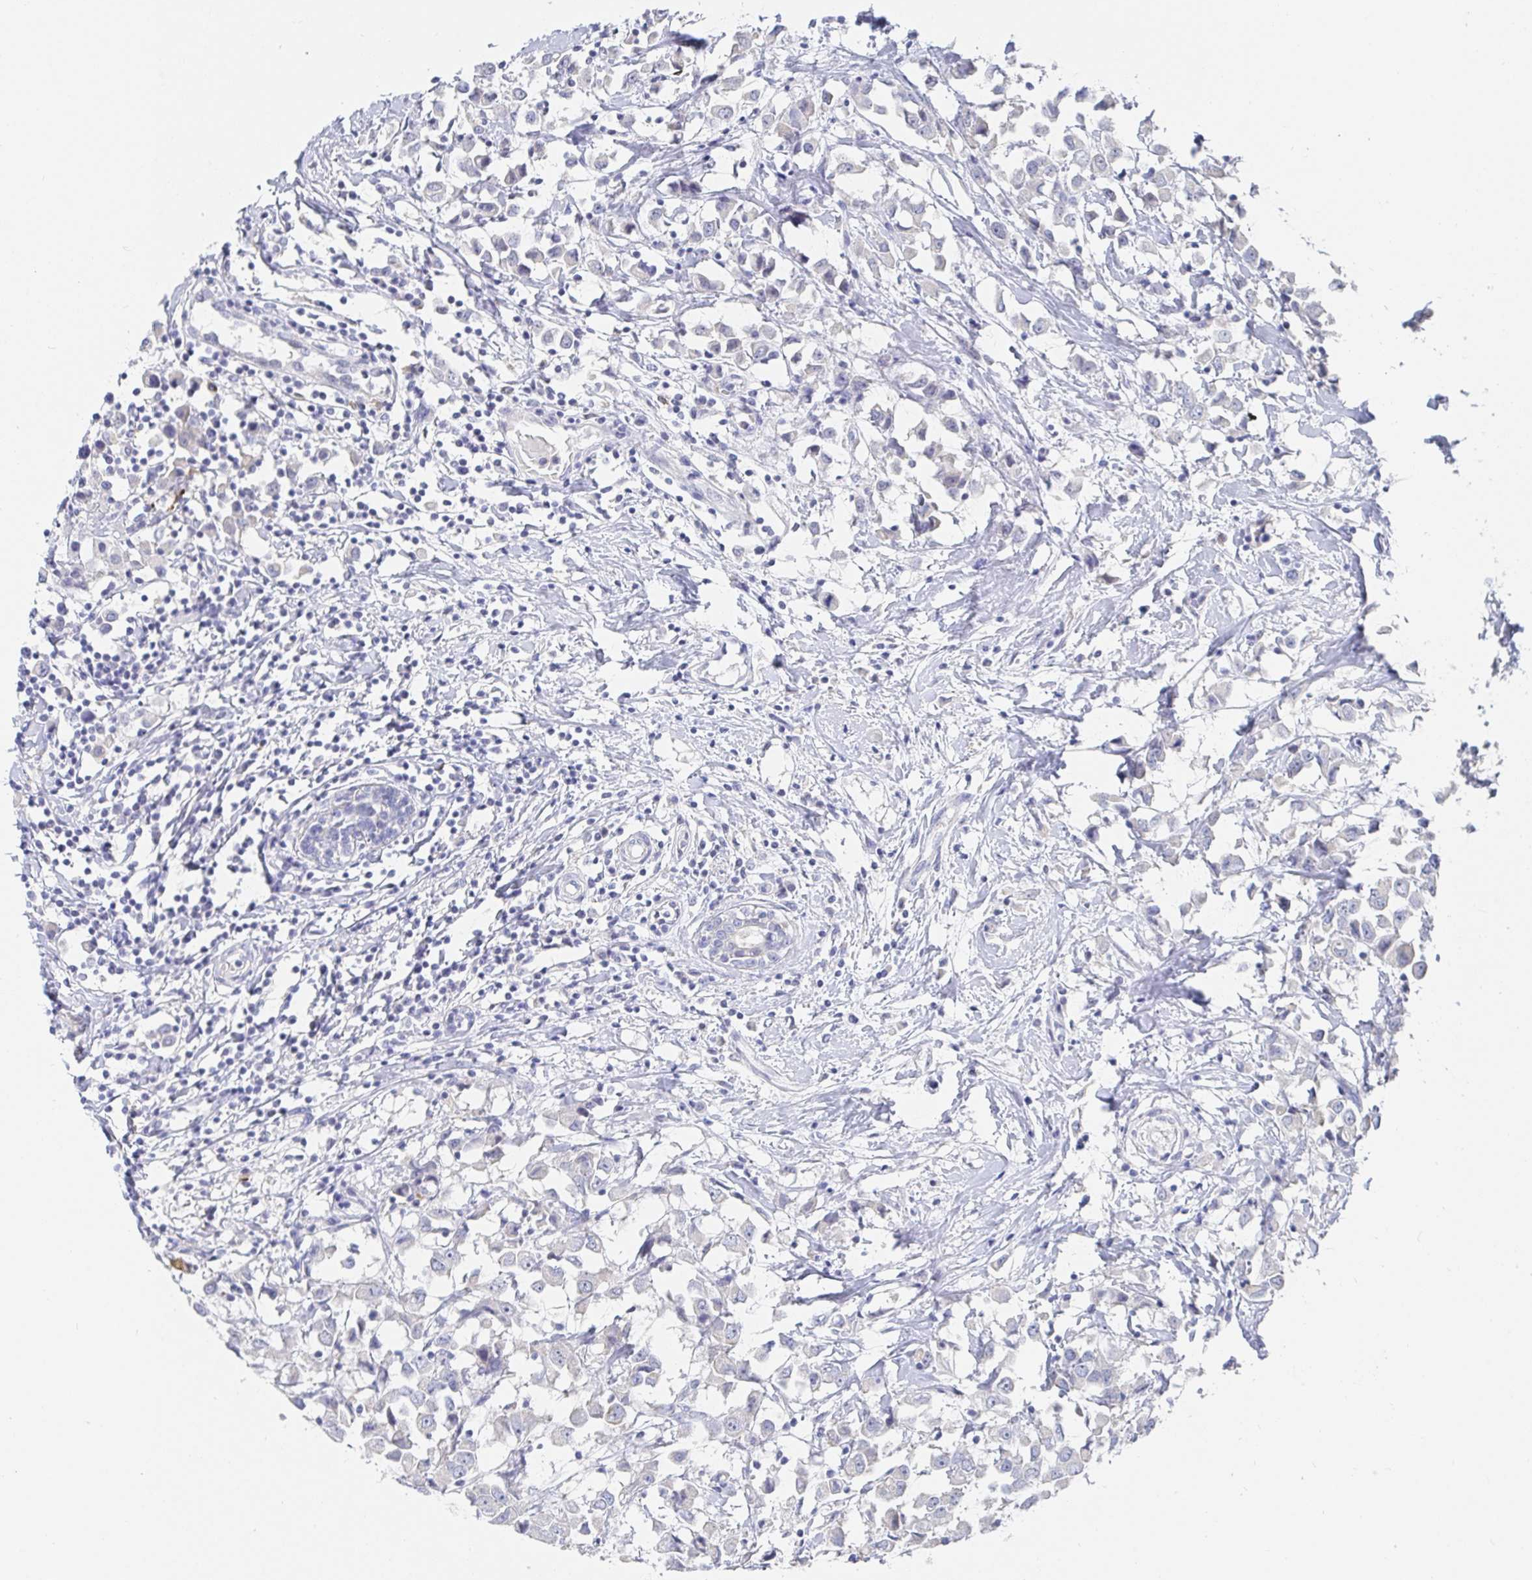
{"staining": {"intensity": "negative", "quantity": "none", "location": "none"}, "tissue": "breast cancer", "cell_type": "Tumor cells", "image_type": "cancer", "snomed": [{"axis": "morphology", "description": "Duct carcinoma"}, {"axis": "topography", "description": "Breast"}], "caption": "Human breast infiltrating ductal carcinoma stained for a protein using immunohistochemistry displays no staining in tumor cells.", "gene": "ZNF430", "patient": {"sex": "female", "age": 61}}